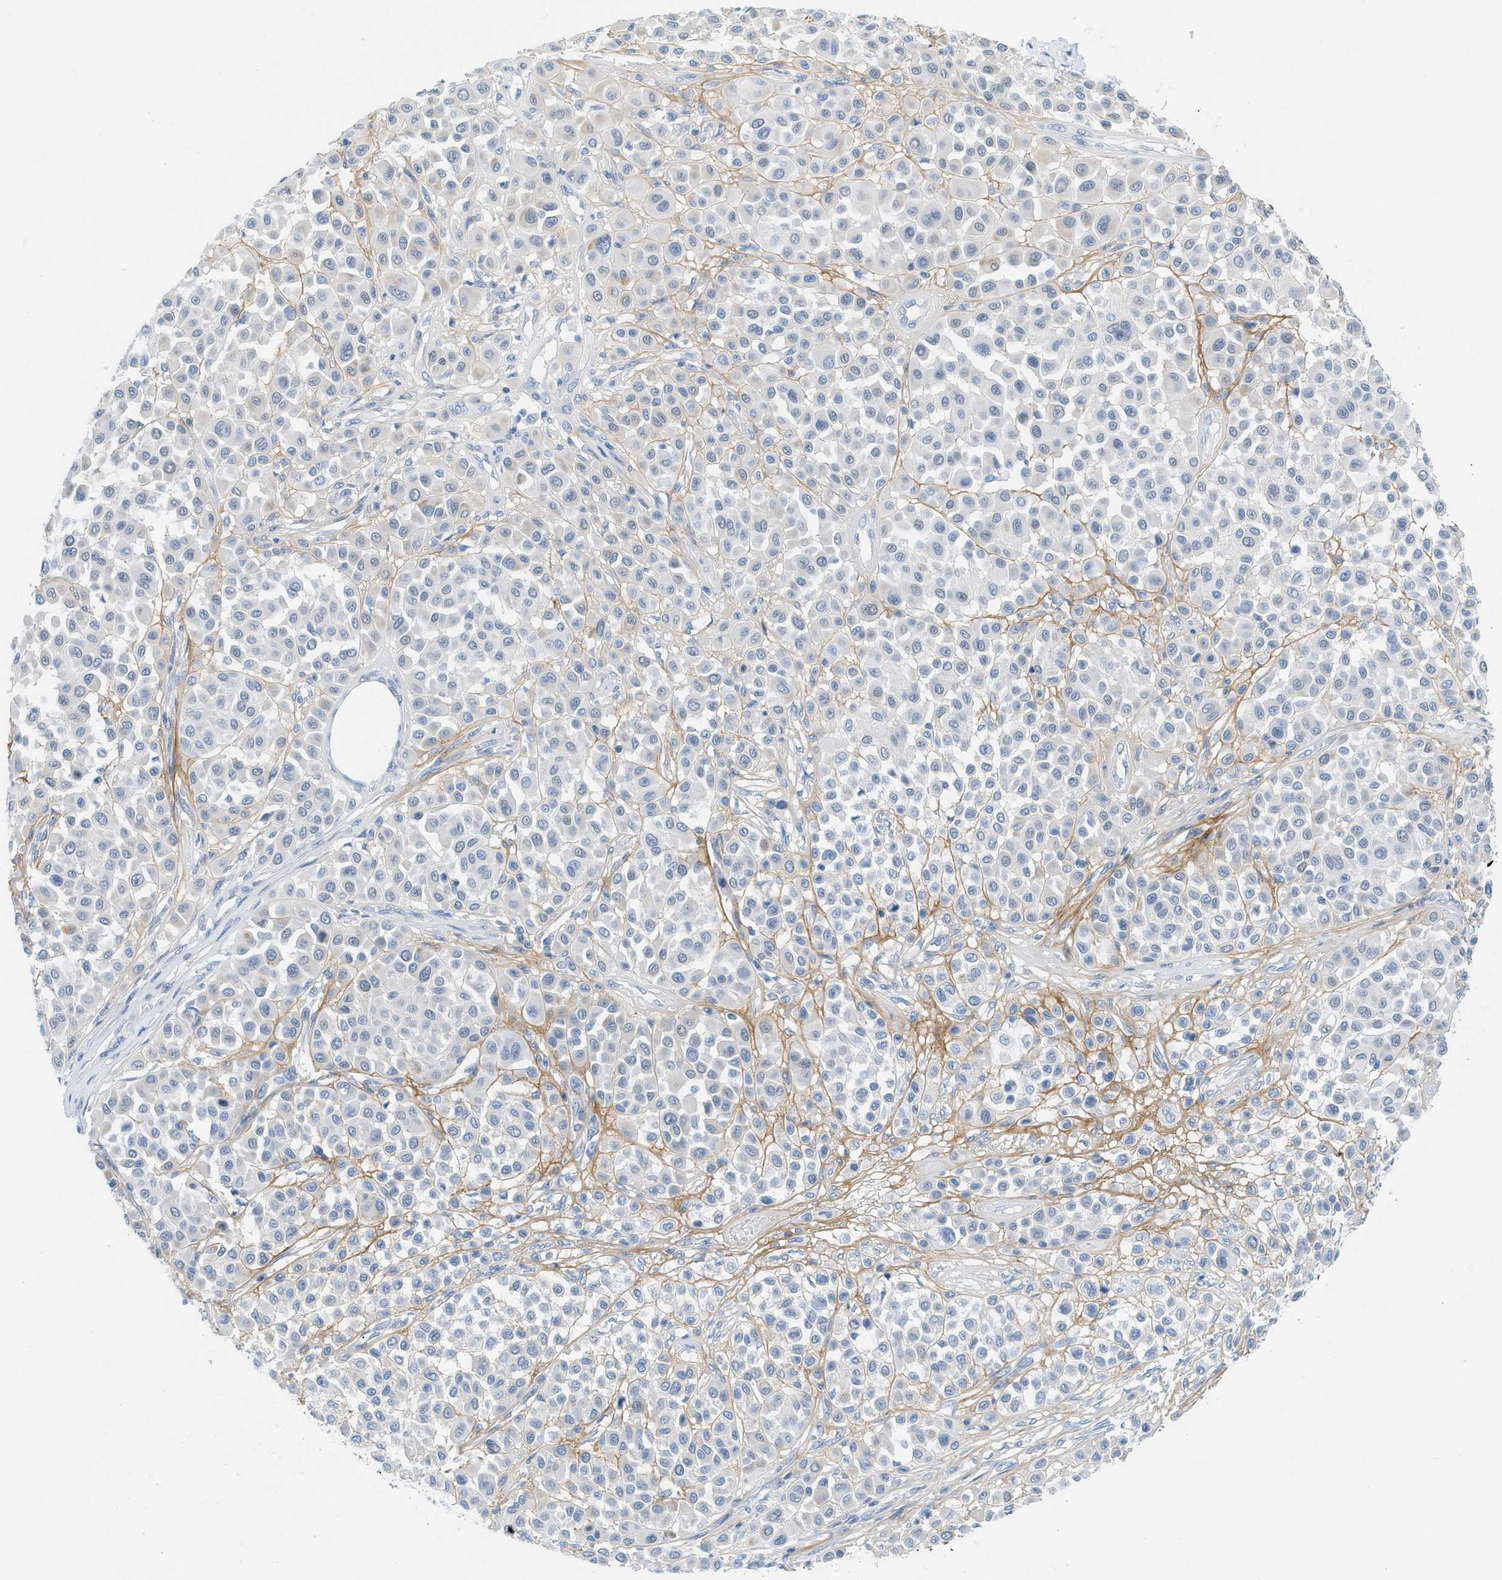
{"staining": {"intensity": "negative", "quantity": "none", "location": "none"}, "tissue": "melanoma", "cell_type": "Tumor cells", "image_type": "cancer", "snomed": [{"axis": "morphology", "description": "Malignant melanoma, Metastatic site"}, {"axis": "topography", "description": "Soft tissue"}], "caption": "This histopathology image is of malignant melanoma (metastatic site) stained with IHC to label a protein in brown with the nuclei are counter-stained blue. There is no staining in tumor cells.", "gene": "HLTF", "patient": {"sex": "male", "age": 41}}